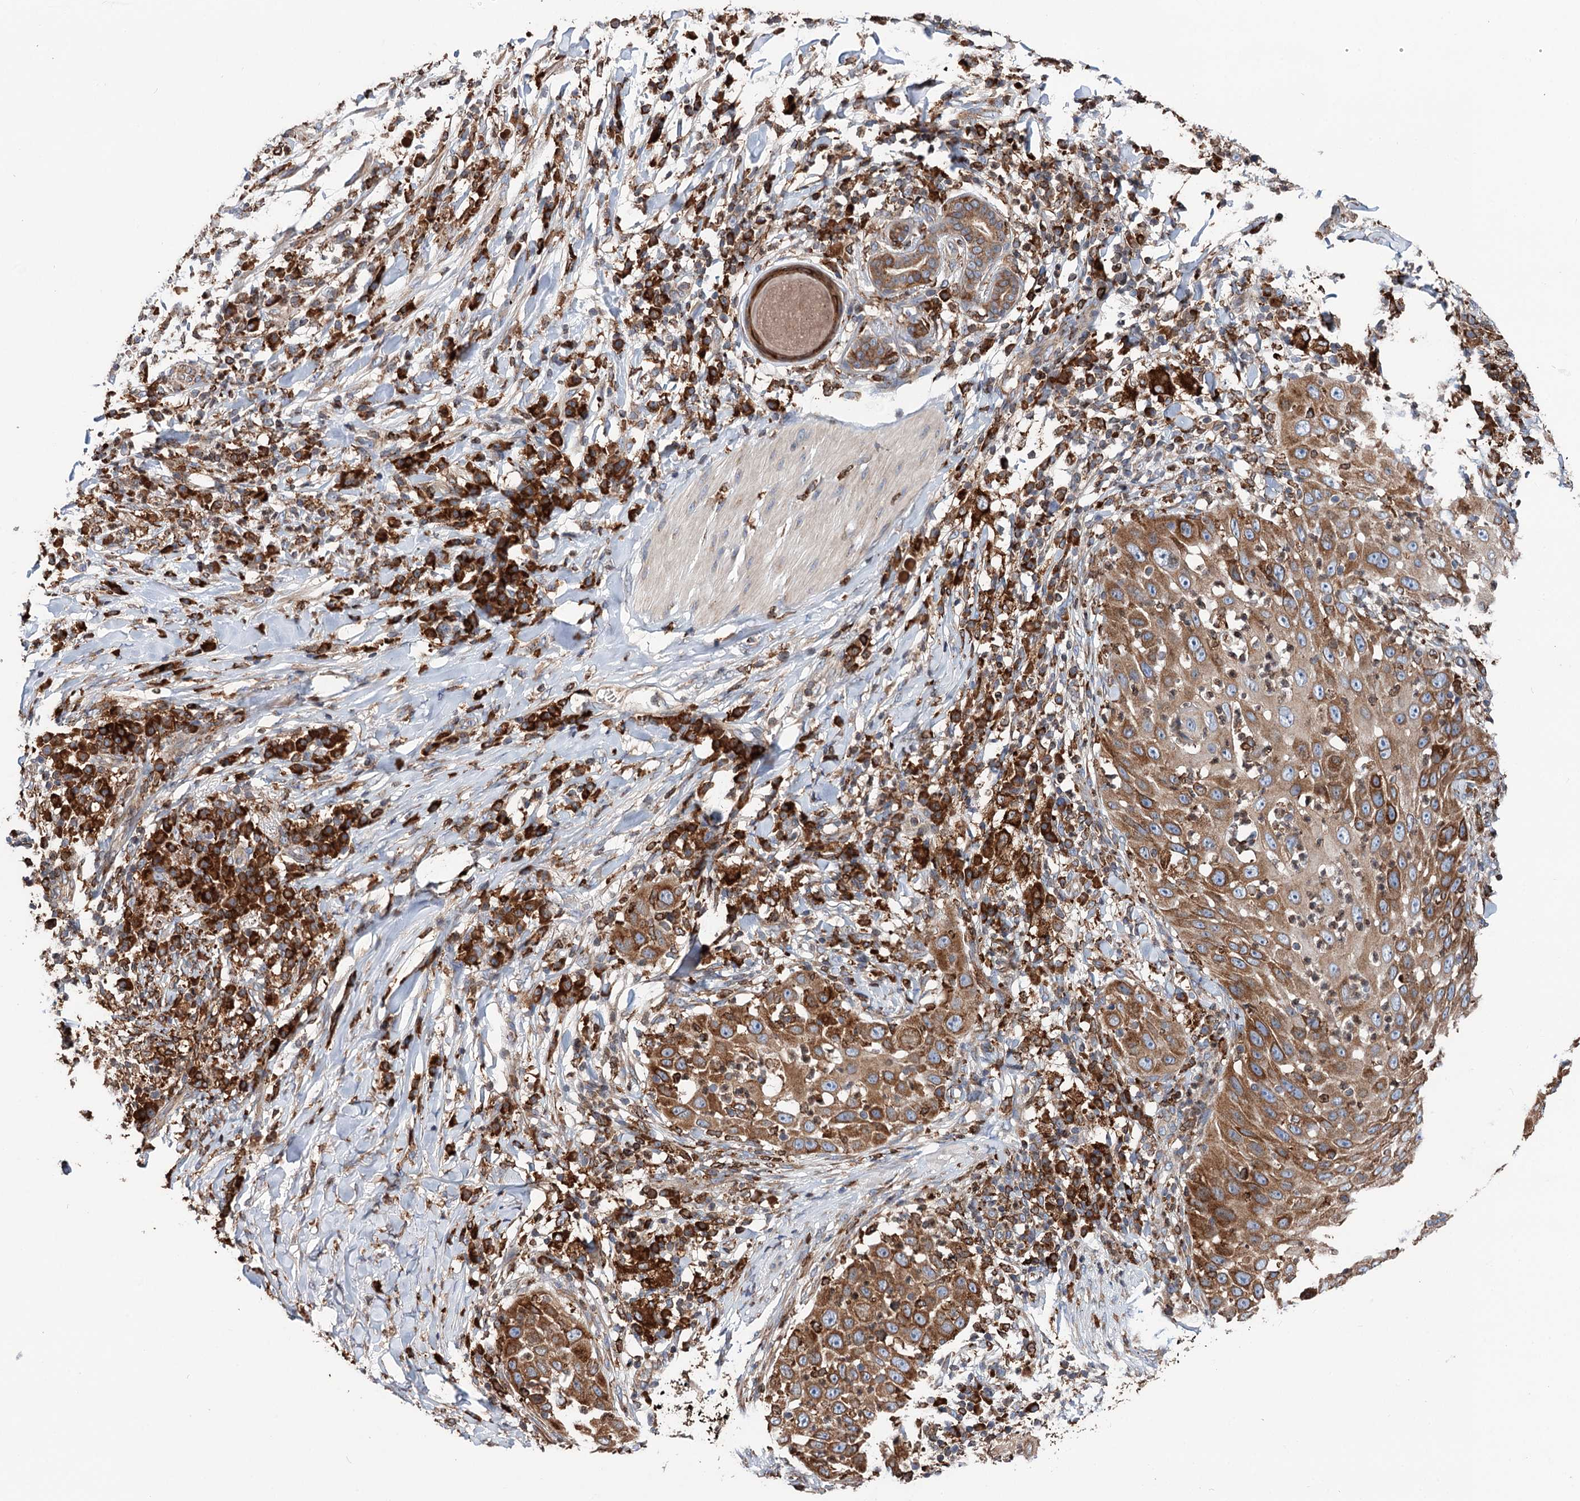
{"staining": {"intensity": "strong", "quantity": ">75%", "location": "cytoplasmic/membranous"}, "tissue": "skin cancer", "cell_type": "Tumor cells", "image_type": "cancer", "snomed": [{"axis": "morphology", "description": "Squamous cell carcinoma, NOS"}, {"axis": "topography", "description": "Skin"}], "caption": "Immunohistochemistry (DAB) staining of skin cancer exhibits strong cytoplasmic/membranous protein positivity in approximately >75% of tumor cells. (Stains: DAB (3,3'-diaminobenzidine) in brown, nuclei in blue, Microscopy: brightfield microscopy at high magnification).", "gene": "ERP29", "patient": {"sex": "female", "age": 44}}